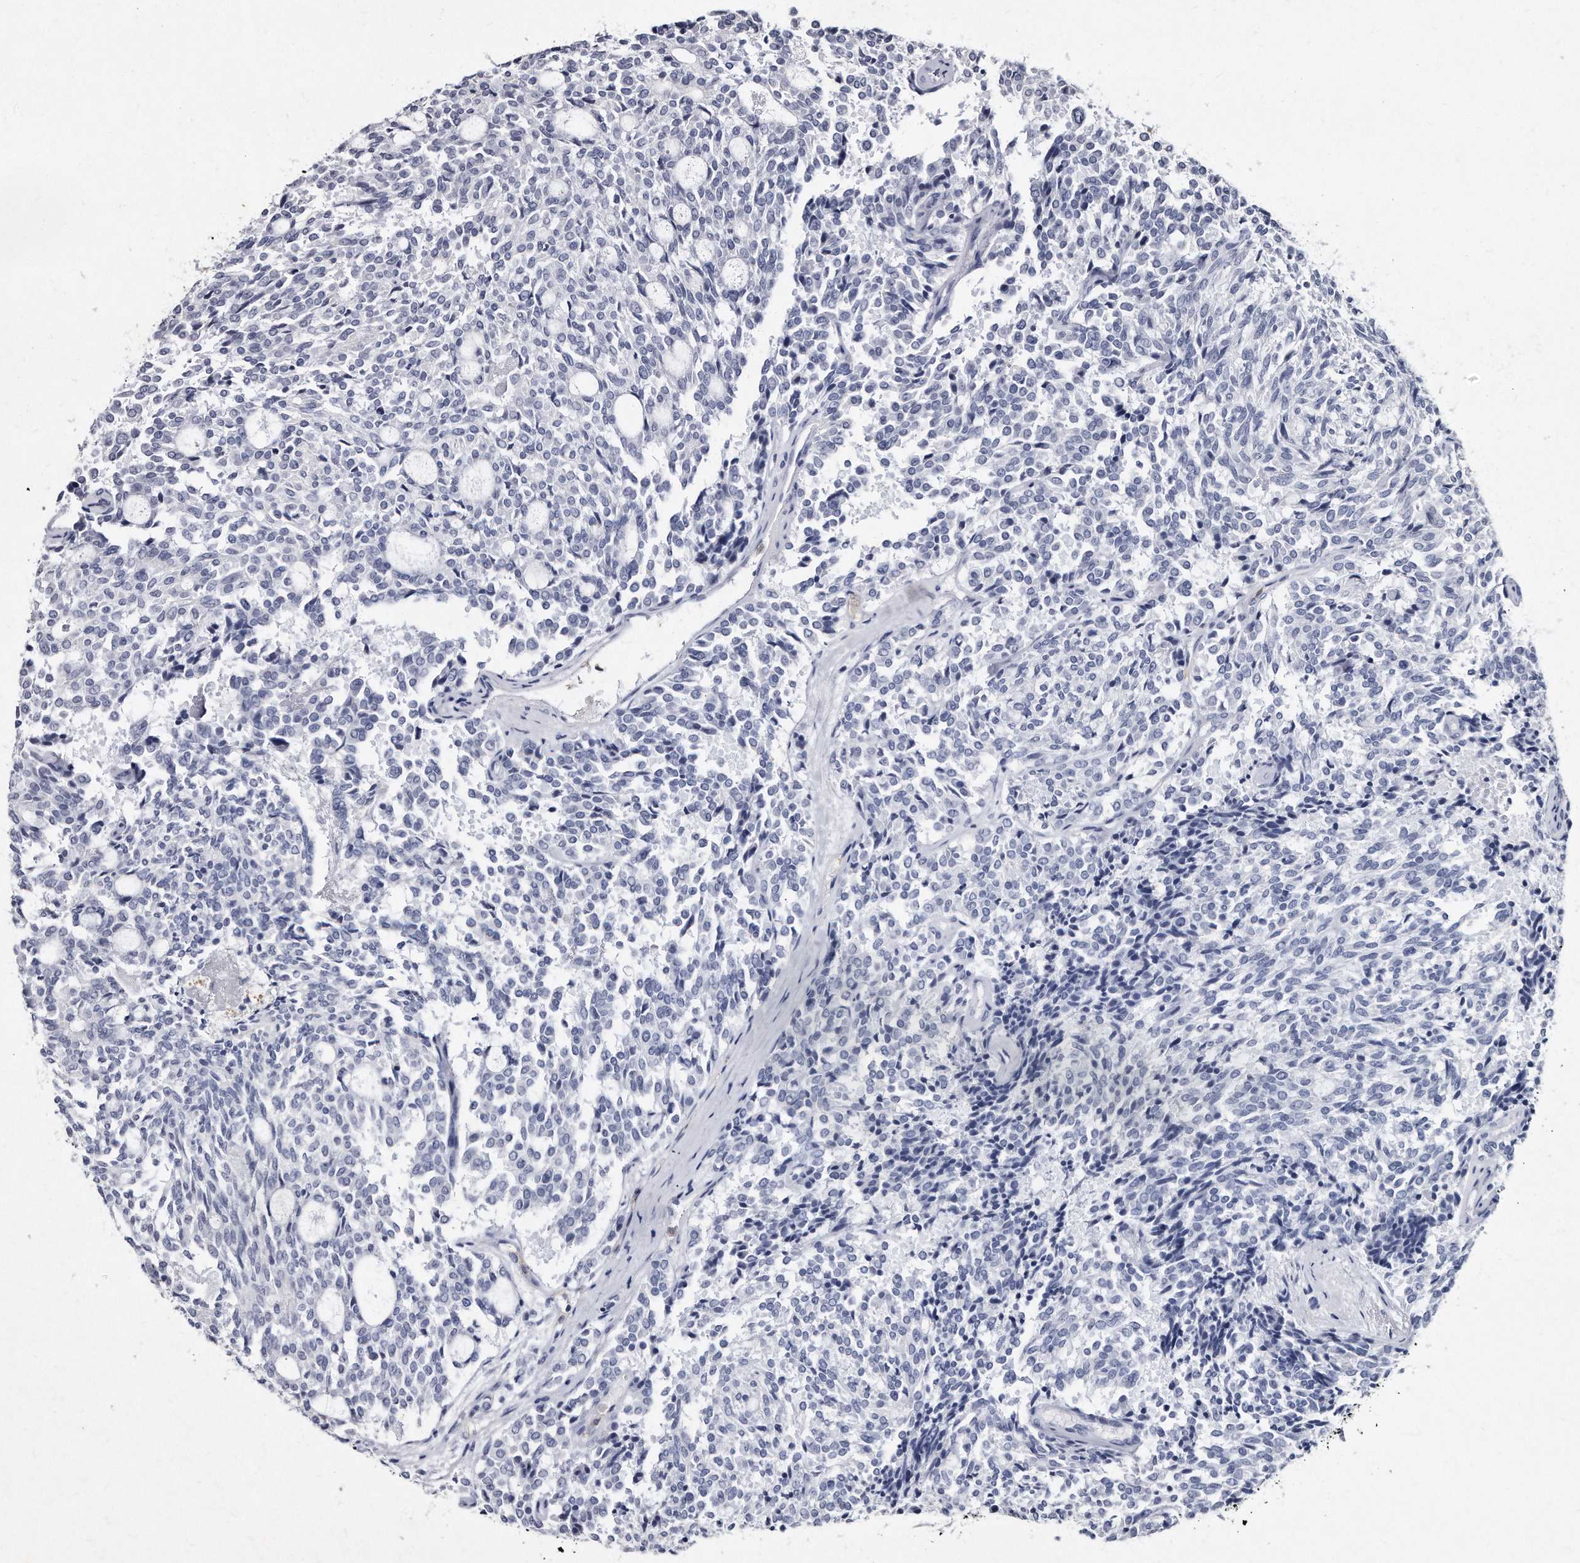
{"staining": {"intensity": "negative", "quantity": "none", "location": "none"}, "tissue": "carcinoid", "cell_type": "Tumor cells", "image_type": "cancer", "snomed": [{"axis": "morphology", "description": "Carcinoid, malignant, NOS"}, {"axis": "topography", "description": "Pancreas"}], "caption": "Carcinoid was stained to show a protein in brown. There is no significant expression in tumor cells. (Brightfield microscopy of DAB immunohistochemistry (IHC) at high magnification).", "gene": "KLHDC3", "patient": {"sex": "female", "age": 54}}